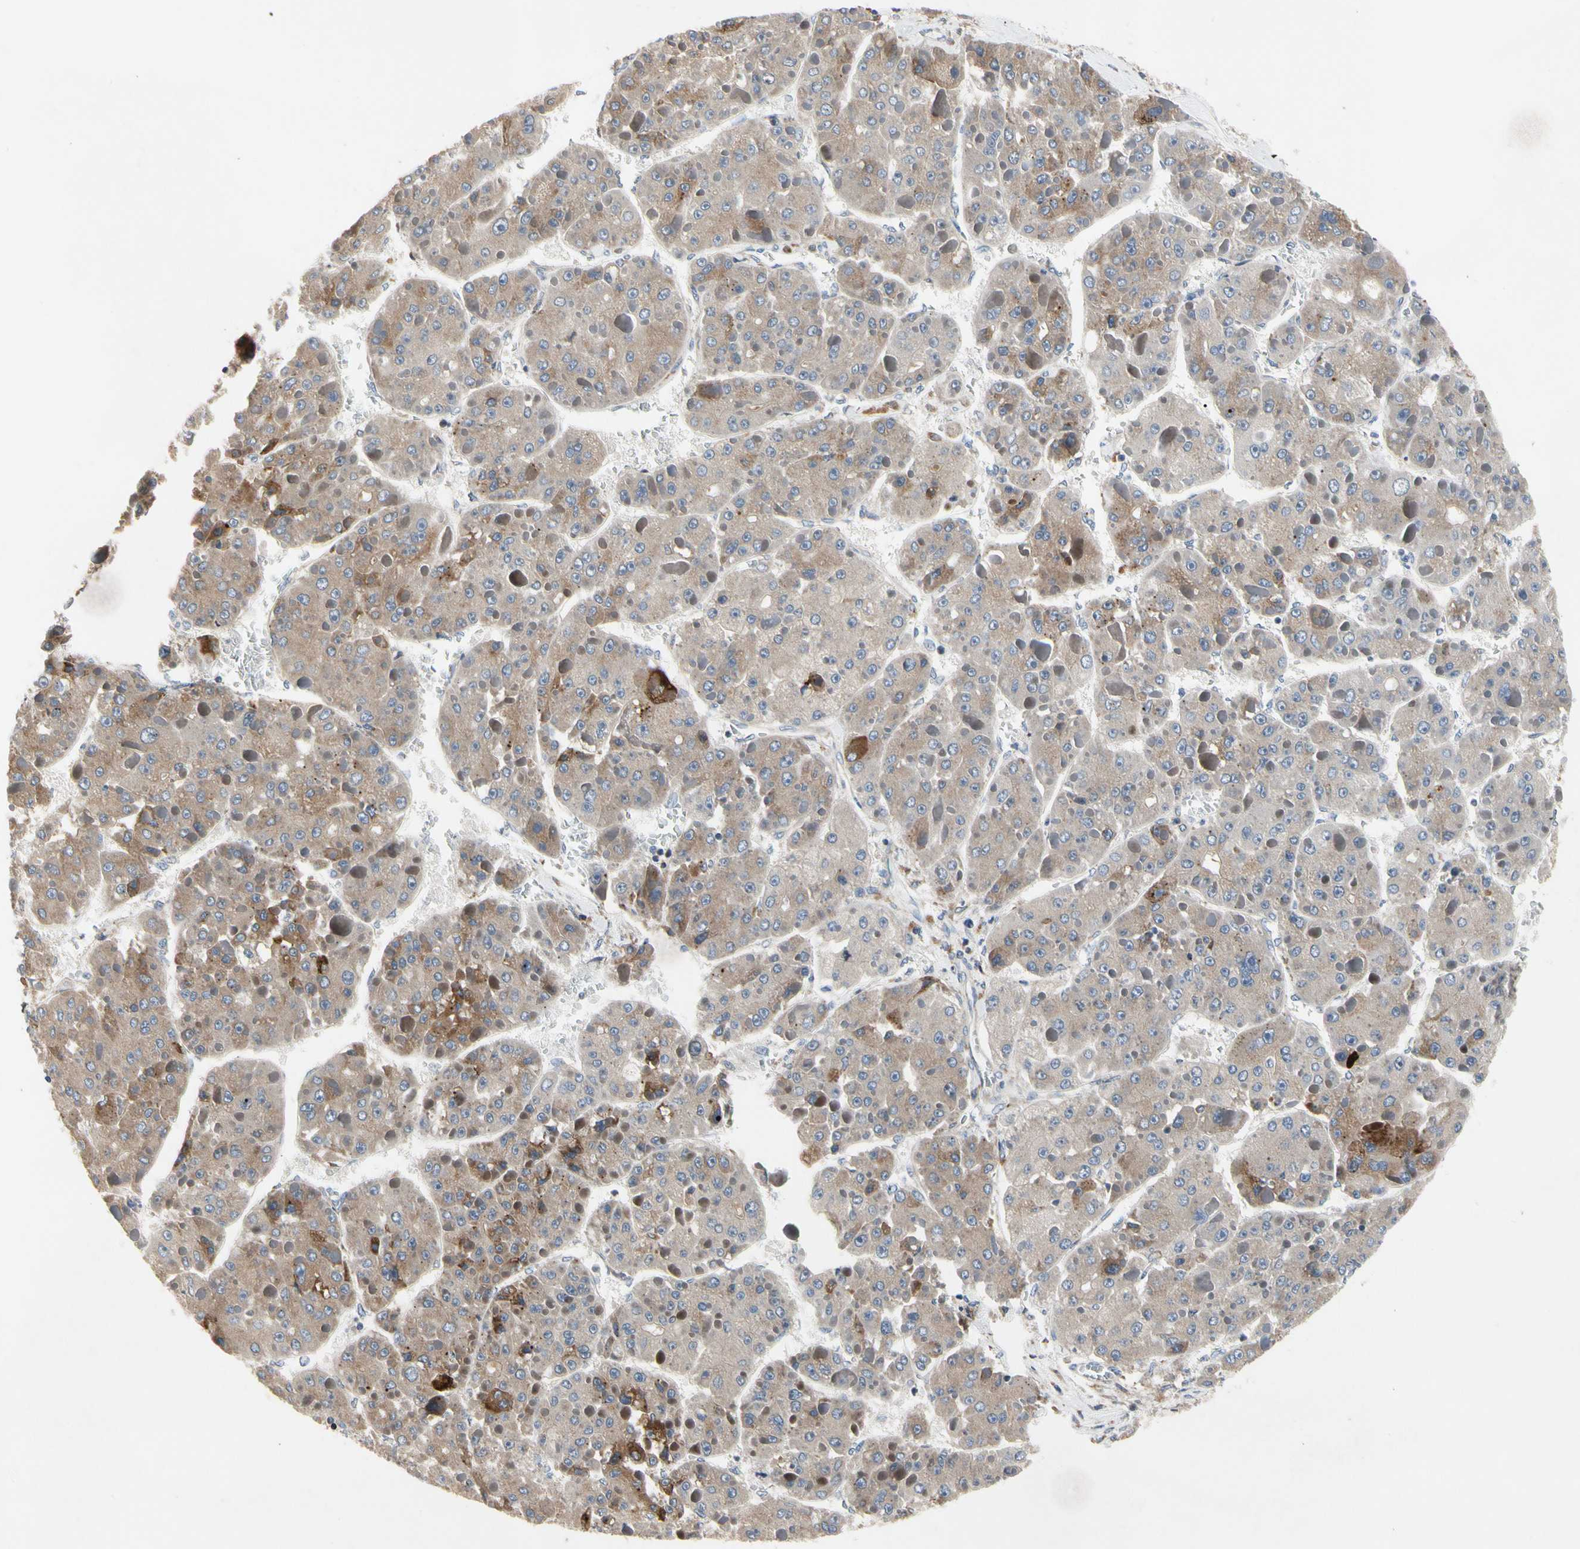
{"staining": {"intensity": "moderate", "quantity": ">75%", "location": "cytoplasmic/membranous"}, "tissue": "liver cancer", "cell_type": "Tumor cells", "image_type": "cancer", "snomed": [{"axis": "morphology", "description": "Carcinoma, Hepatocellular, NOS"}, {"axis": "topography", "description": "Liver"}], "caption": "Human hepatocellular carcinoma (liver) stained with a protein marker reveals moderate staining in tumor cells.", "gene": "MMEL1", "patient": {"sex": "female", "age": 73}}